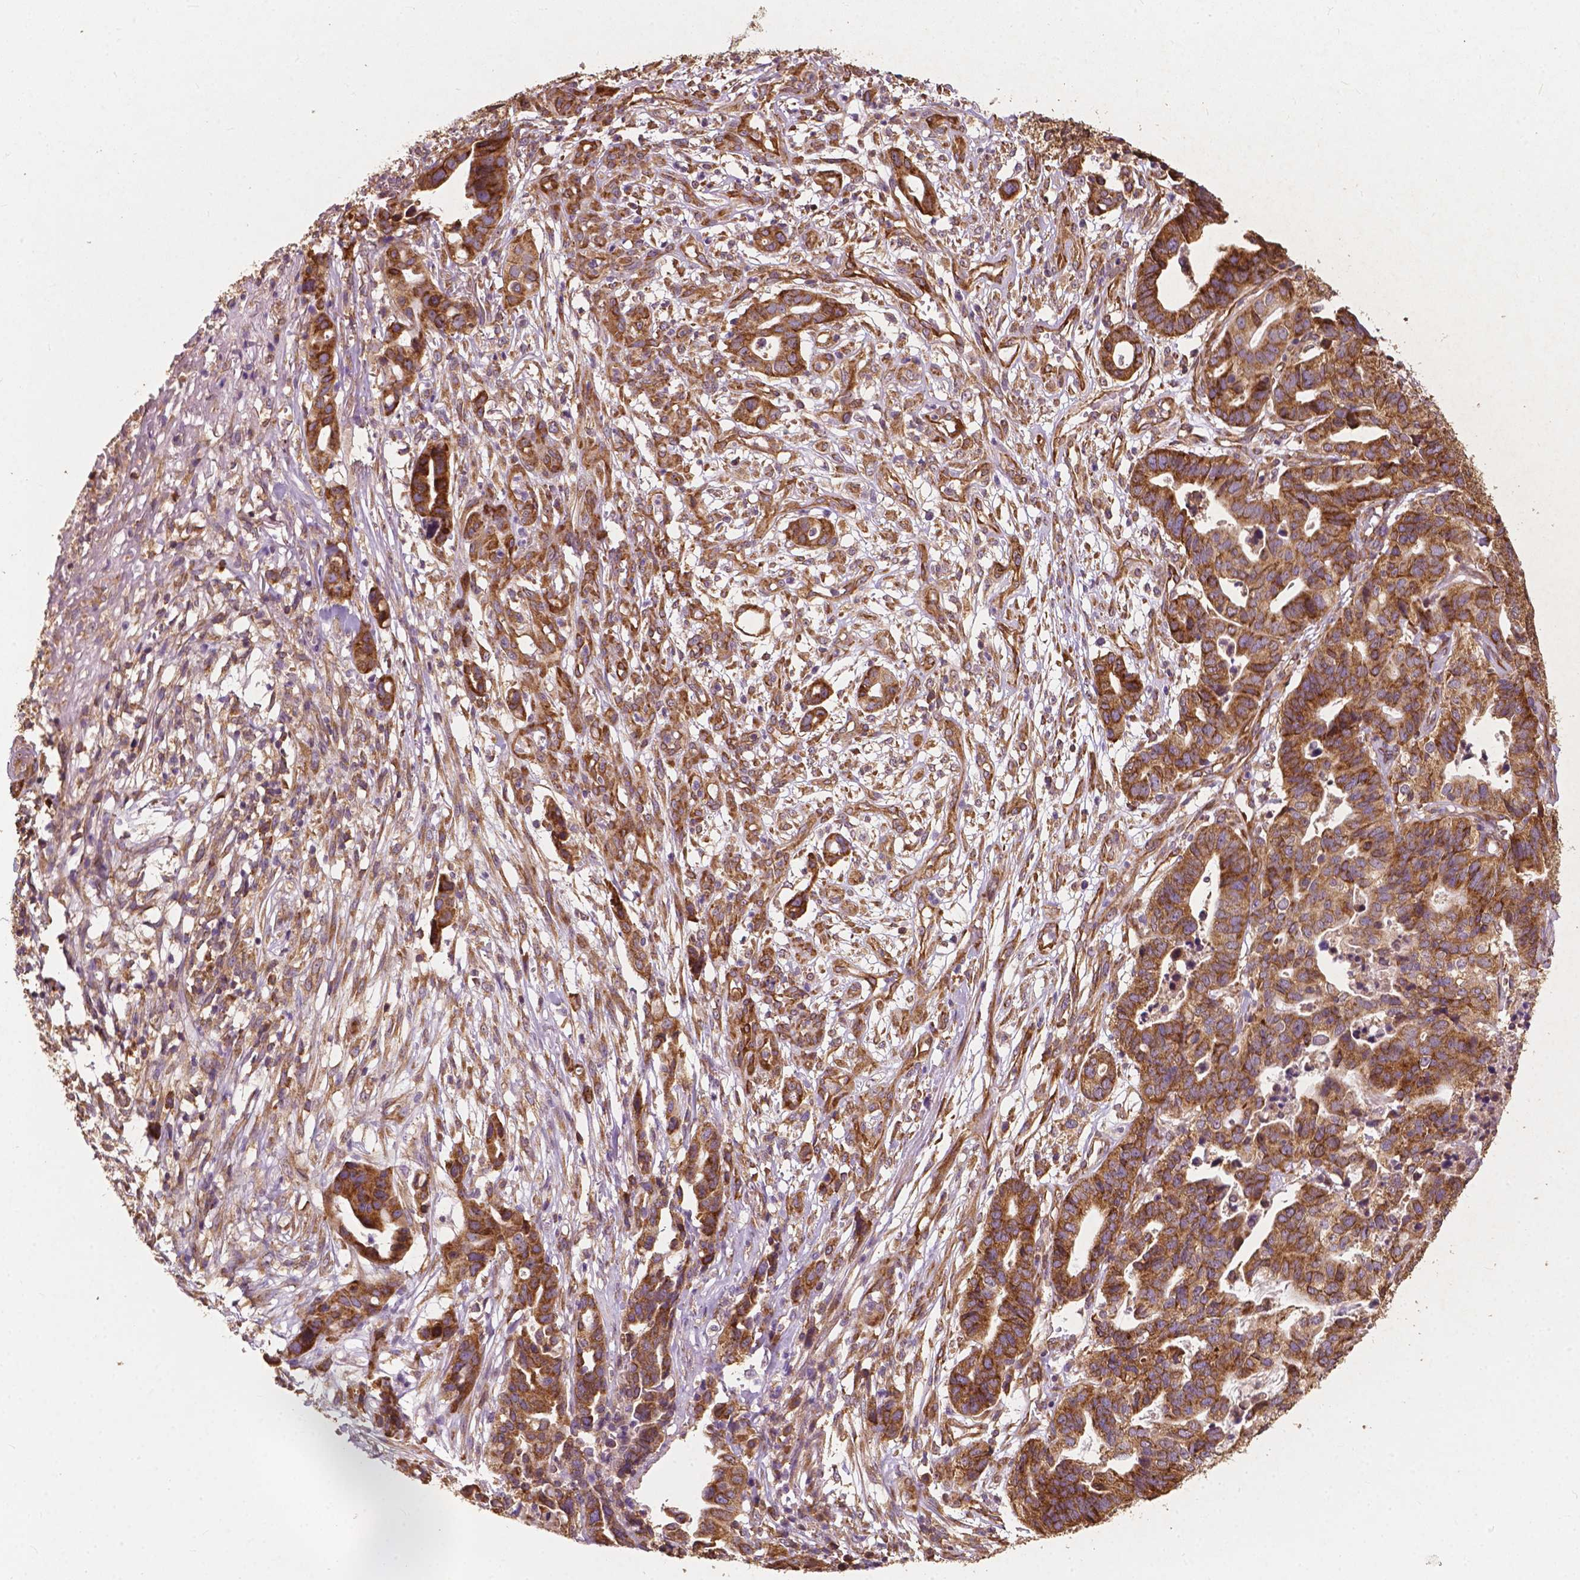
{"staining": {"intensity": "moderate", "quantity": ">75%", "location": "cytoplasmic/membranous"}, "tissue": "stomach cancer", "cell_type": "Tumor cells", "image_type": "cancer", "snomed": [{"axis": "morphology", "description": "Adenocarcinoma, NOS"}, {"axis": "topography", "description": "Stomach, upper"}], "caption": "Immunohistochemistry of stomach adenocarcinoma demonstrates medium levels of moderate cytoplasmic/membranous positivity in approximately >75% of tumor cells.", "gene": "G3BP1", "patient": {"sex": "female", "age": 67}}